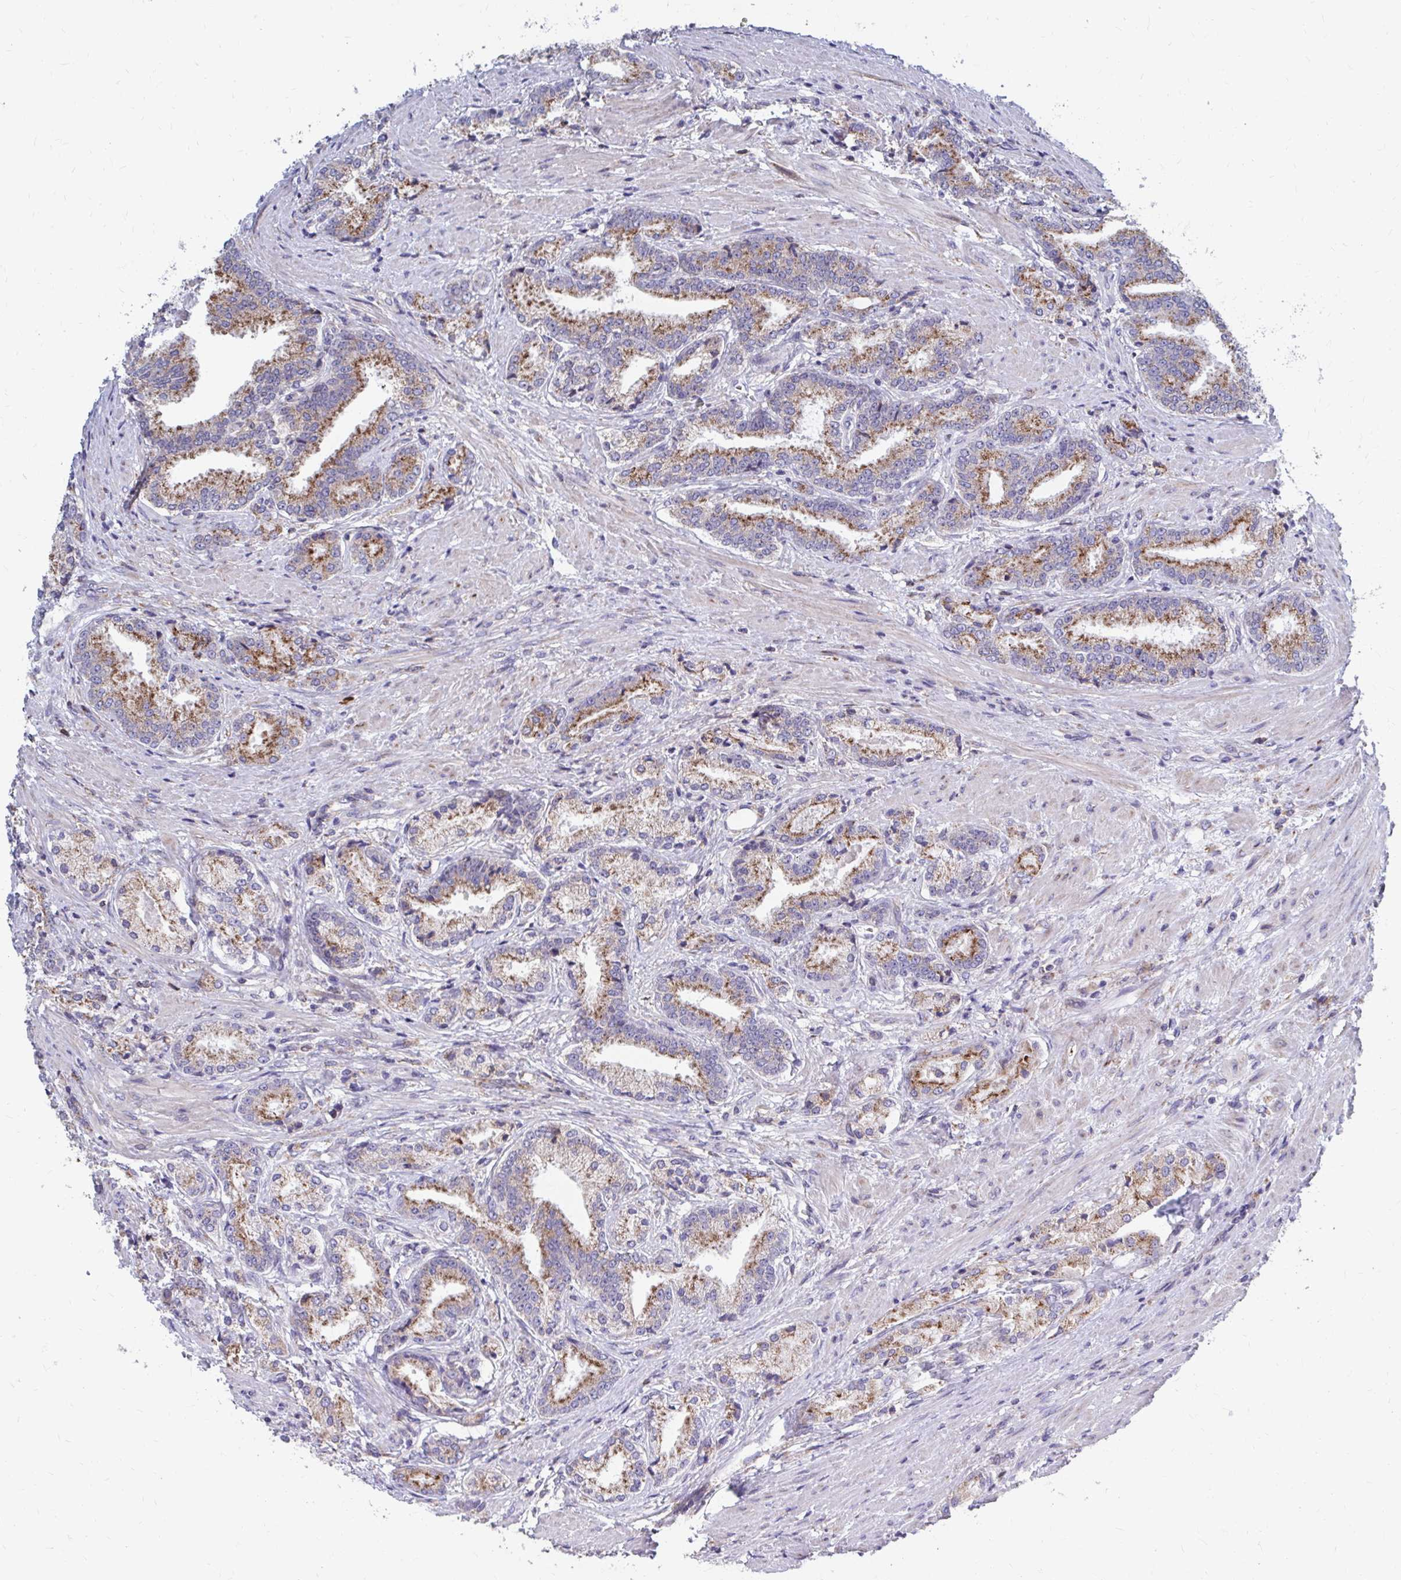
{"staining": {"intensity": "moderate", "quantity": ">75%", "location": "cytoplasmic/membranous"}, "tissue": "prostate cancer", "cell_type": "Tumor cells", "image_type": "cancer", "snomed": [{"axis": "morphology", "description": "Adenocarcinoma, High grade"}, {"axis": "topography", "description": "Prostate and seminal vesicle, NOS"}], "caption": "IHC of human prostate adenocarcinoma (high-grade) demonstrates medium levels of moderate cytoplasmic/membranous positivity in about >75% of tumor cells.", "gene": "FKBP2", "patient": {"sex": "male", "age": 61}}